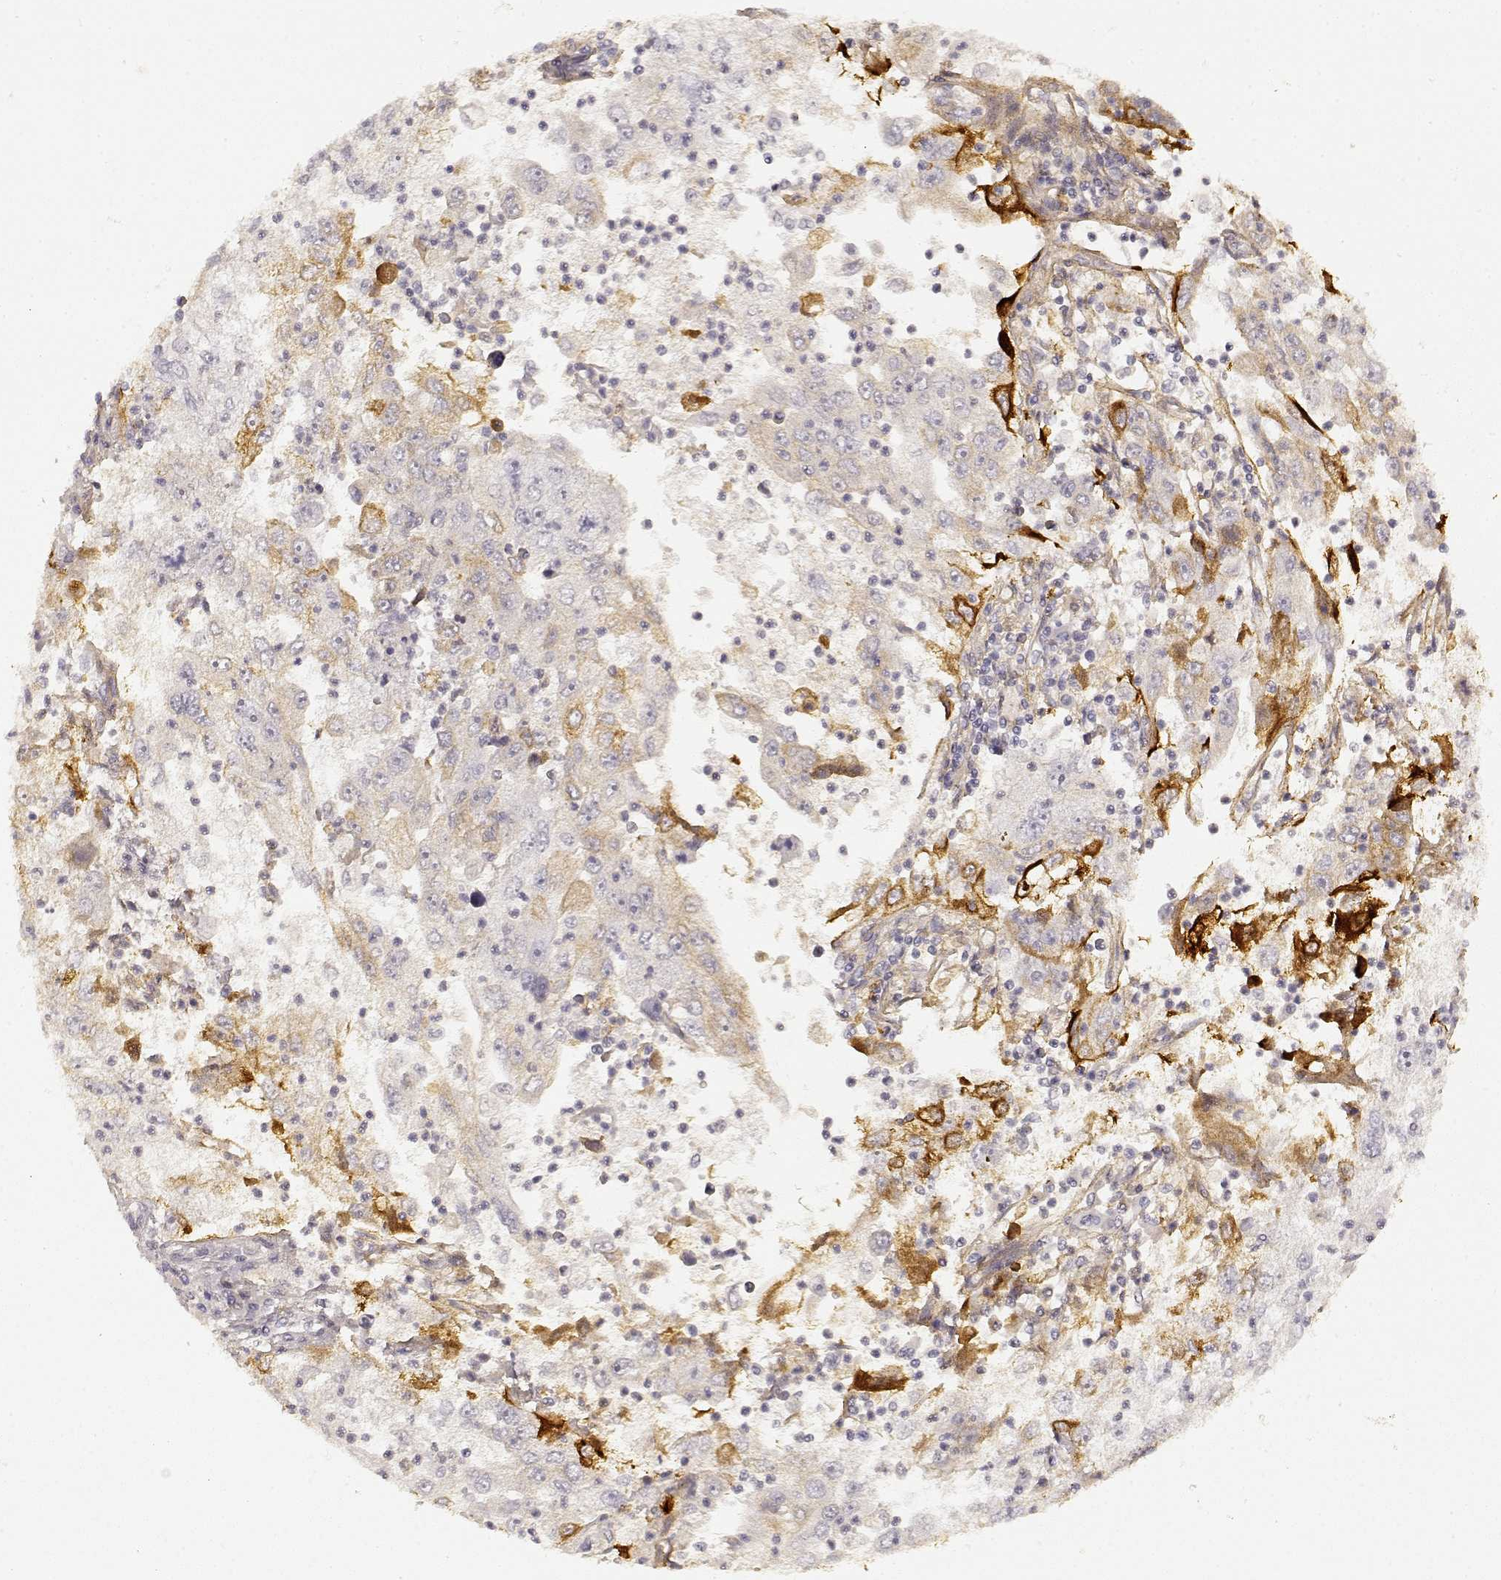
{"staining": {"intensity": "strong", "quantity": "<25%", "location": "cytoplasmic/membranous"}, "tissue": "cervical cancer", "cell_type": "Tumor cells", "image_type": "cancer", "snomed": [{"axis": "morphology", "description": "Squamous cell carcinoma, NOS"}, {"axis": "topography", "description": "Cervix"}], "caption": "A brown stain shows strong cytoplasmic/membranous expression of a protein in cervical cancer (squamous cell carcinoma) tumor cells.", "gene": "LAMC2", "patient": {"sex": "female", "age": 36}}